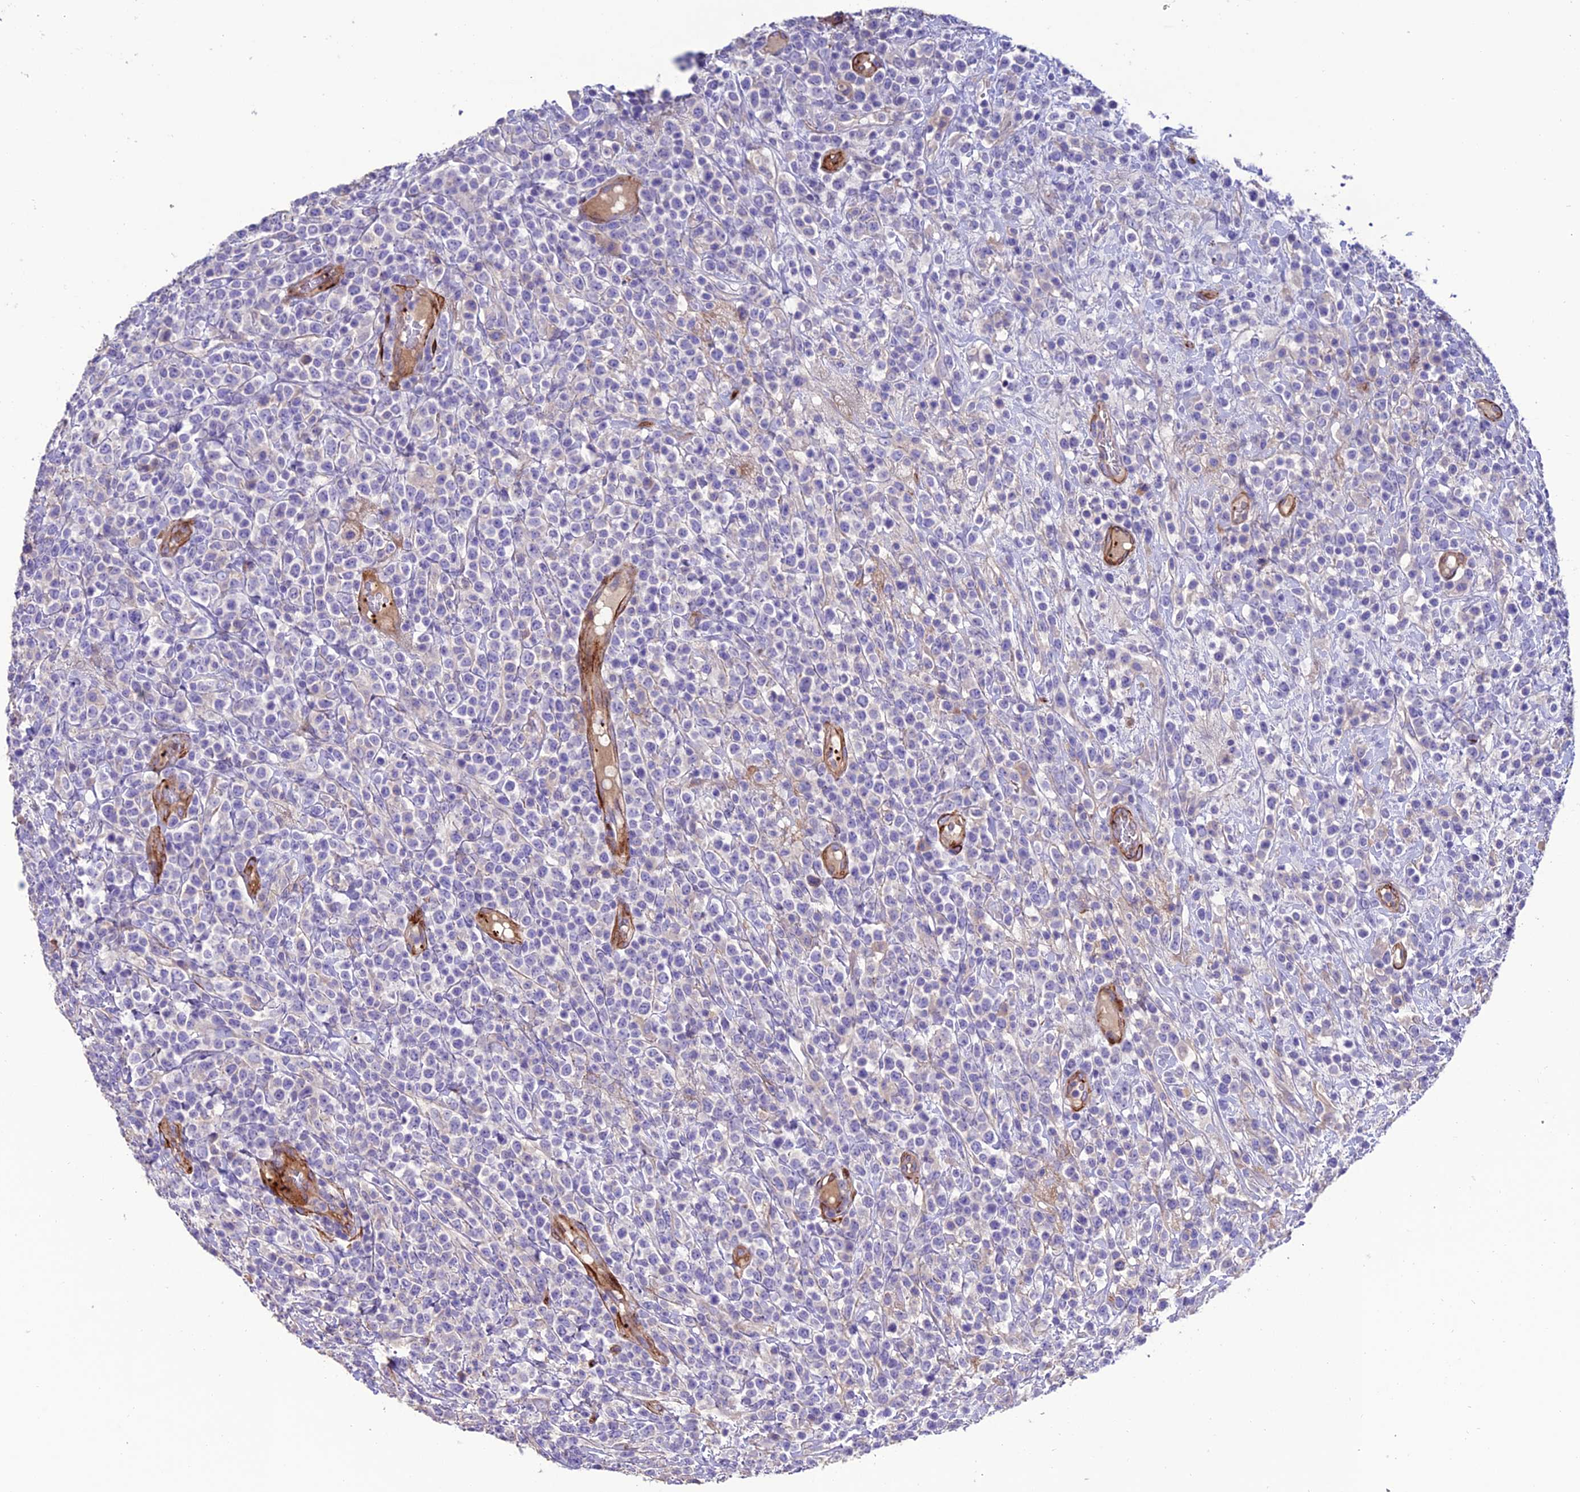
{"staining": {"intensity": "negative", "quantity": "none", "location": "none"}, "tissue": "lymphoma", "cell_type": "Tumor cells", "image_type": "cancer", "snomed": [{"axis": "morphology", "description": "Malignant lymphoma, non-Hodgkin's type, High grade"}, {"axis": "topography", "description": "Colon"}], "caption": "Tumor cells show no significant staining in lymphoma. Brightfield microscopy of immunohistochemistry (IHC) stained with DAB (3,3'-diaminobenzidine) (brown) and hematoxylin (blue), captured at high magnification.", "gene": "REX1BD", "patient": {"sex": "female", "age": 53}}